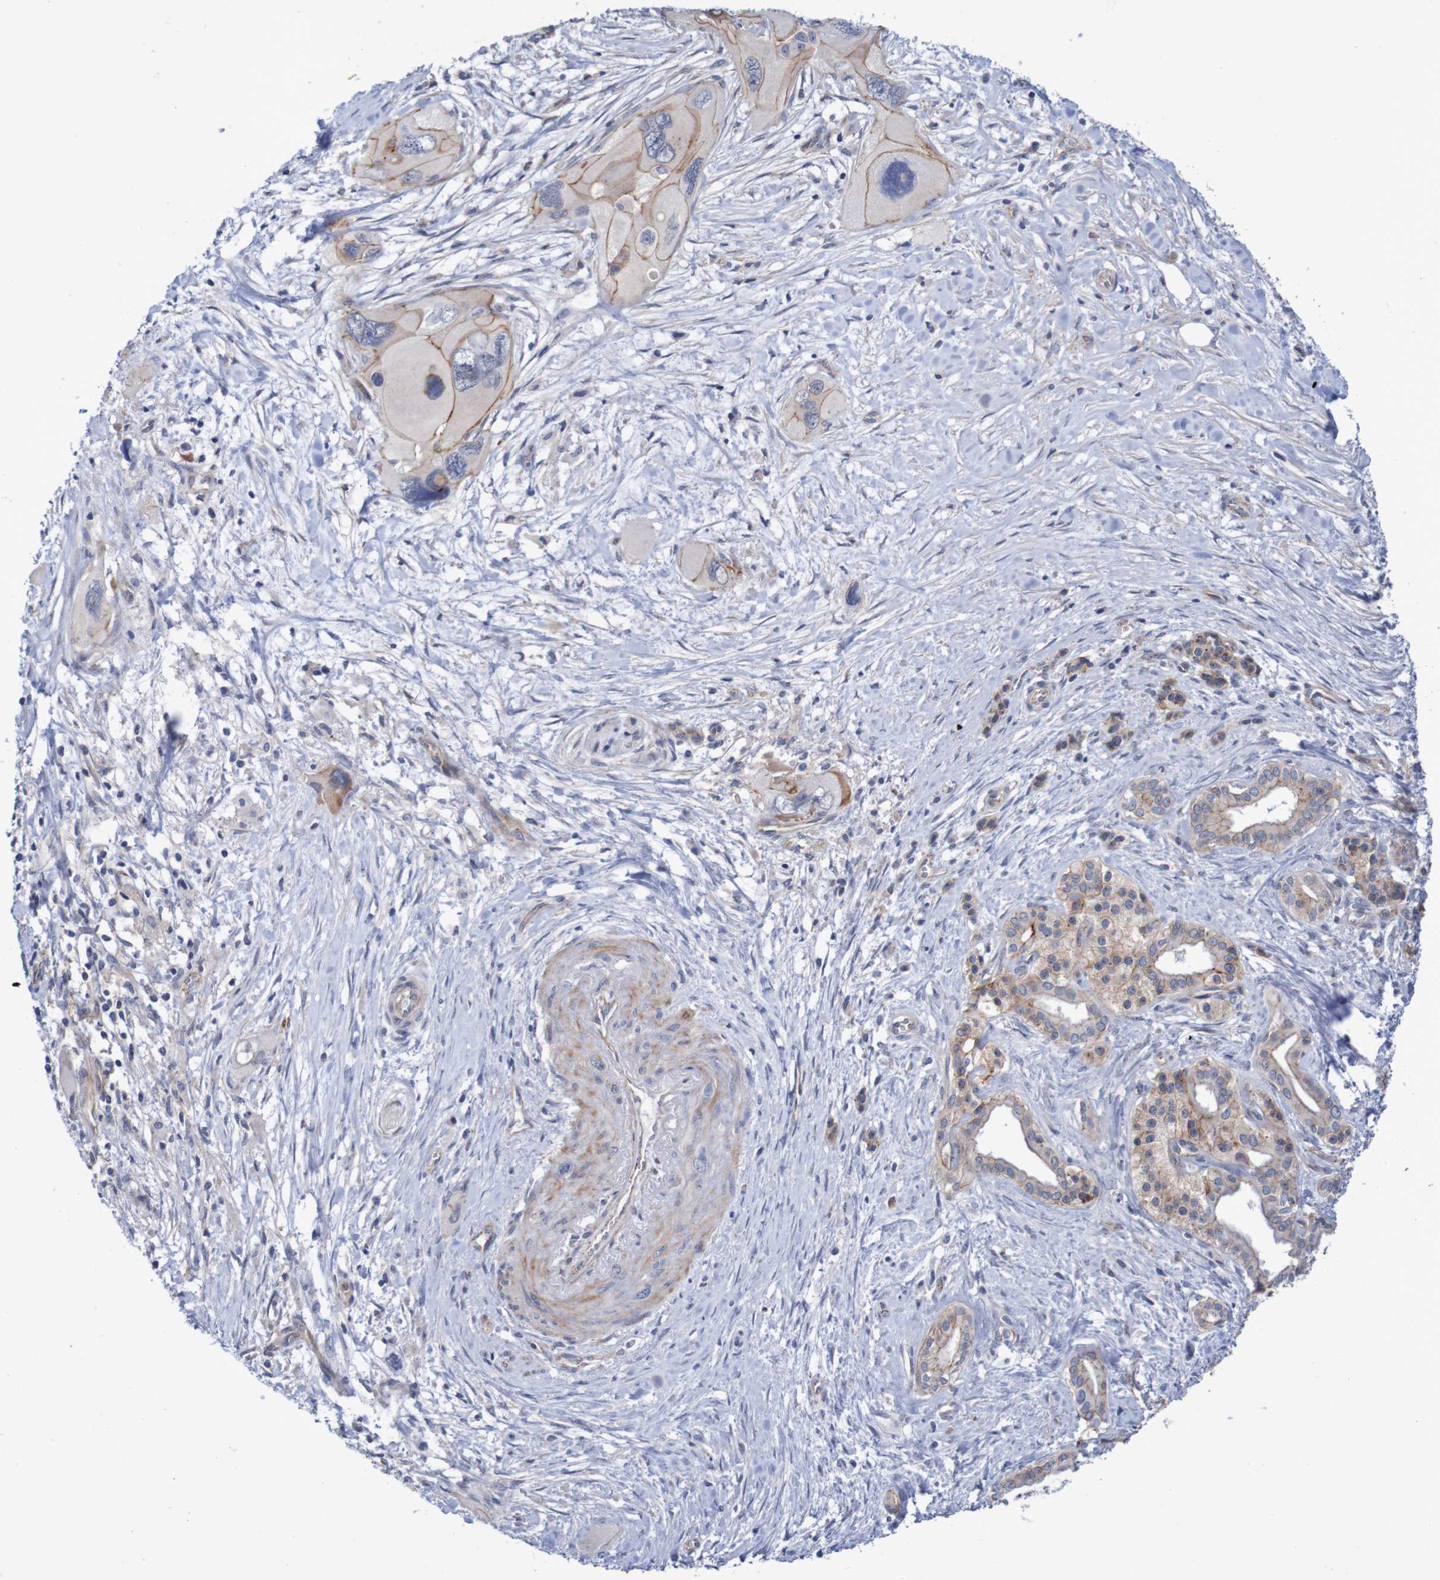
{"staining": {"intensity": "moderate", "quantity": "<25%", "location": "cytoplasmic/membranous"}, "tissue": "pancreatic cancer", "cell_type": "Tumor cells", "image_type": "cancer", "snomed": [{"axis": "morphology", "description": "Adenocarcinoma, NOS"}, {"axis": "topography", "description": "Pancreas"}], "caption": "This is an image of immunohistochemistry (IHC) staining of pancreatic cancer, which shows moderate positivity in the cytoplasmic/membranous of tumor cells.", "gene": "NECTIN2", "patient": {"sex": "male", "age": 73}}